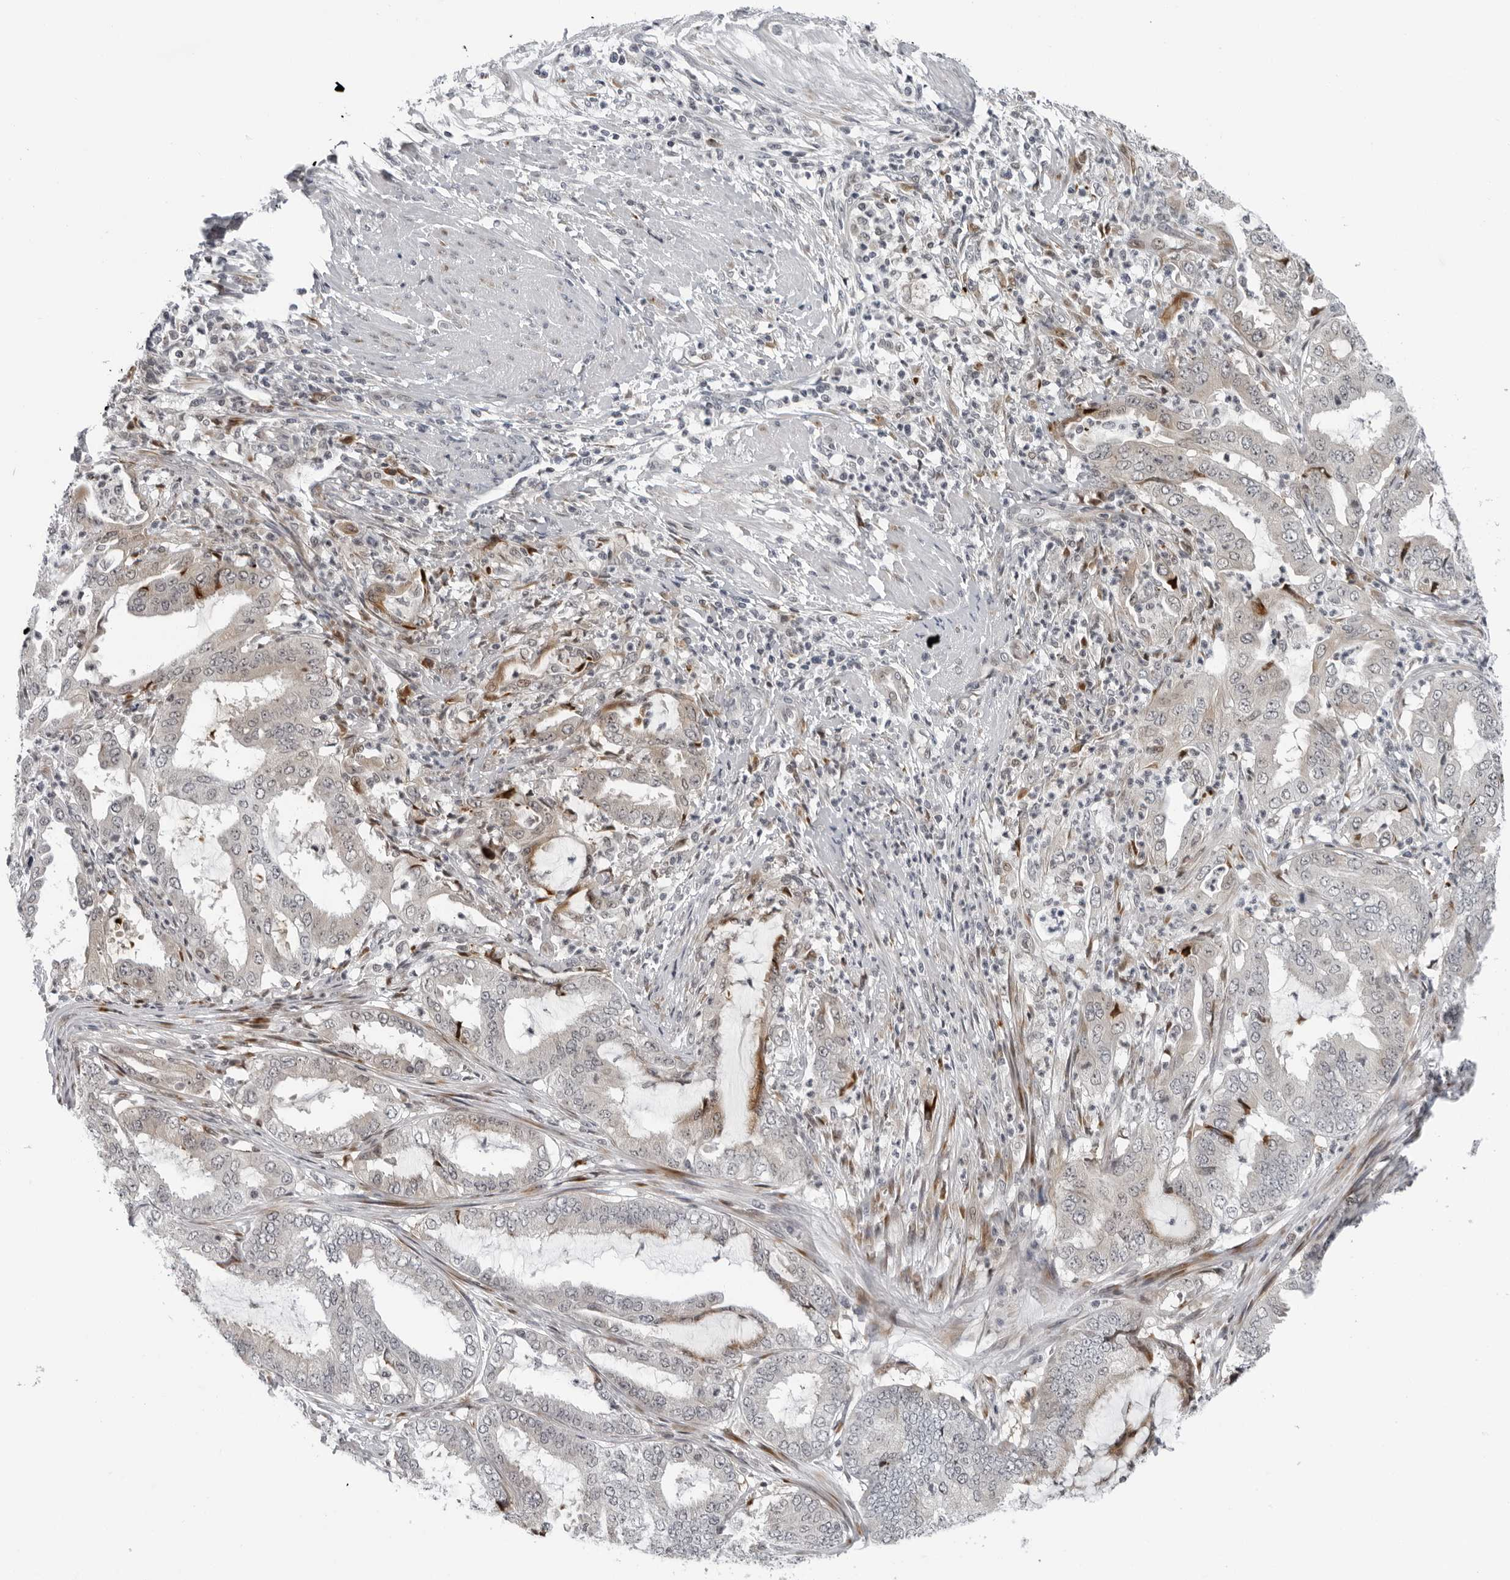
{"staining": {"intensity": "weak", "quantity": "<25%", "location": "cytoplasmic/membranous"}, "tissue": "endometrial cancer", "cell_type": "Tumor cells", "image_type": "cancer", "snomed": [{"axis": "morphology", "description": "Adenocarcinoma, NOS"}, {"axis": "topography", "description": "Endometrium"}], "caption": "DAB (3,3'-diaminobenzidine) immunohistochemical staining of human adenocarcinoma (endometrial) reveals no significant expression in tumor cells. Nuclei are stained in blue.", "gene": "PIP4K2C", "patient": {"sex": "female", "age": 51}}